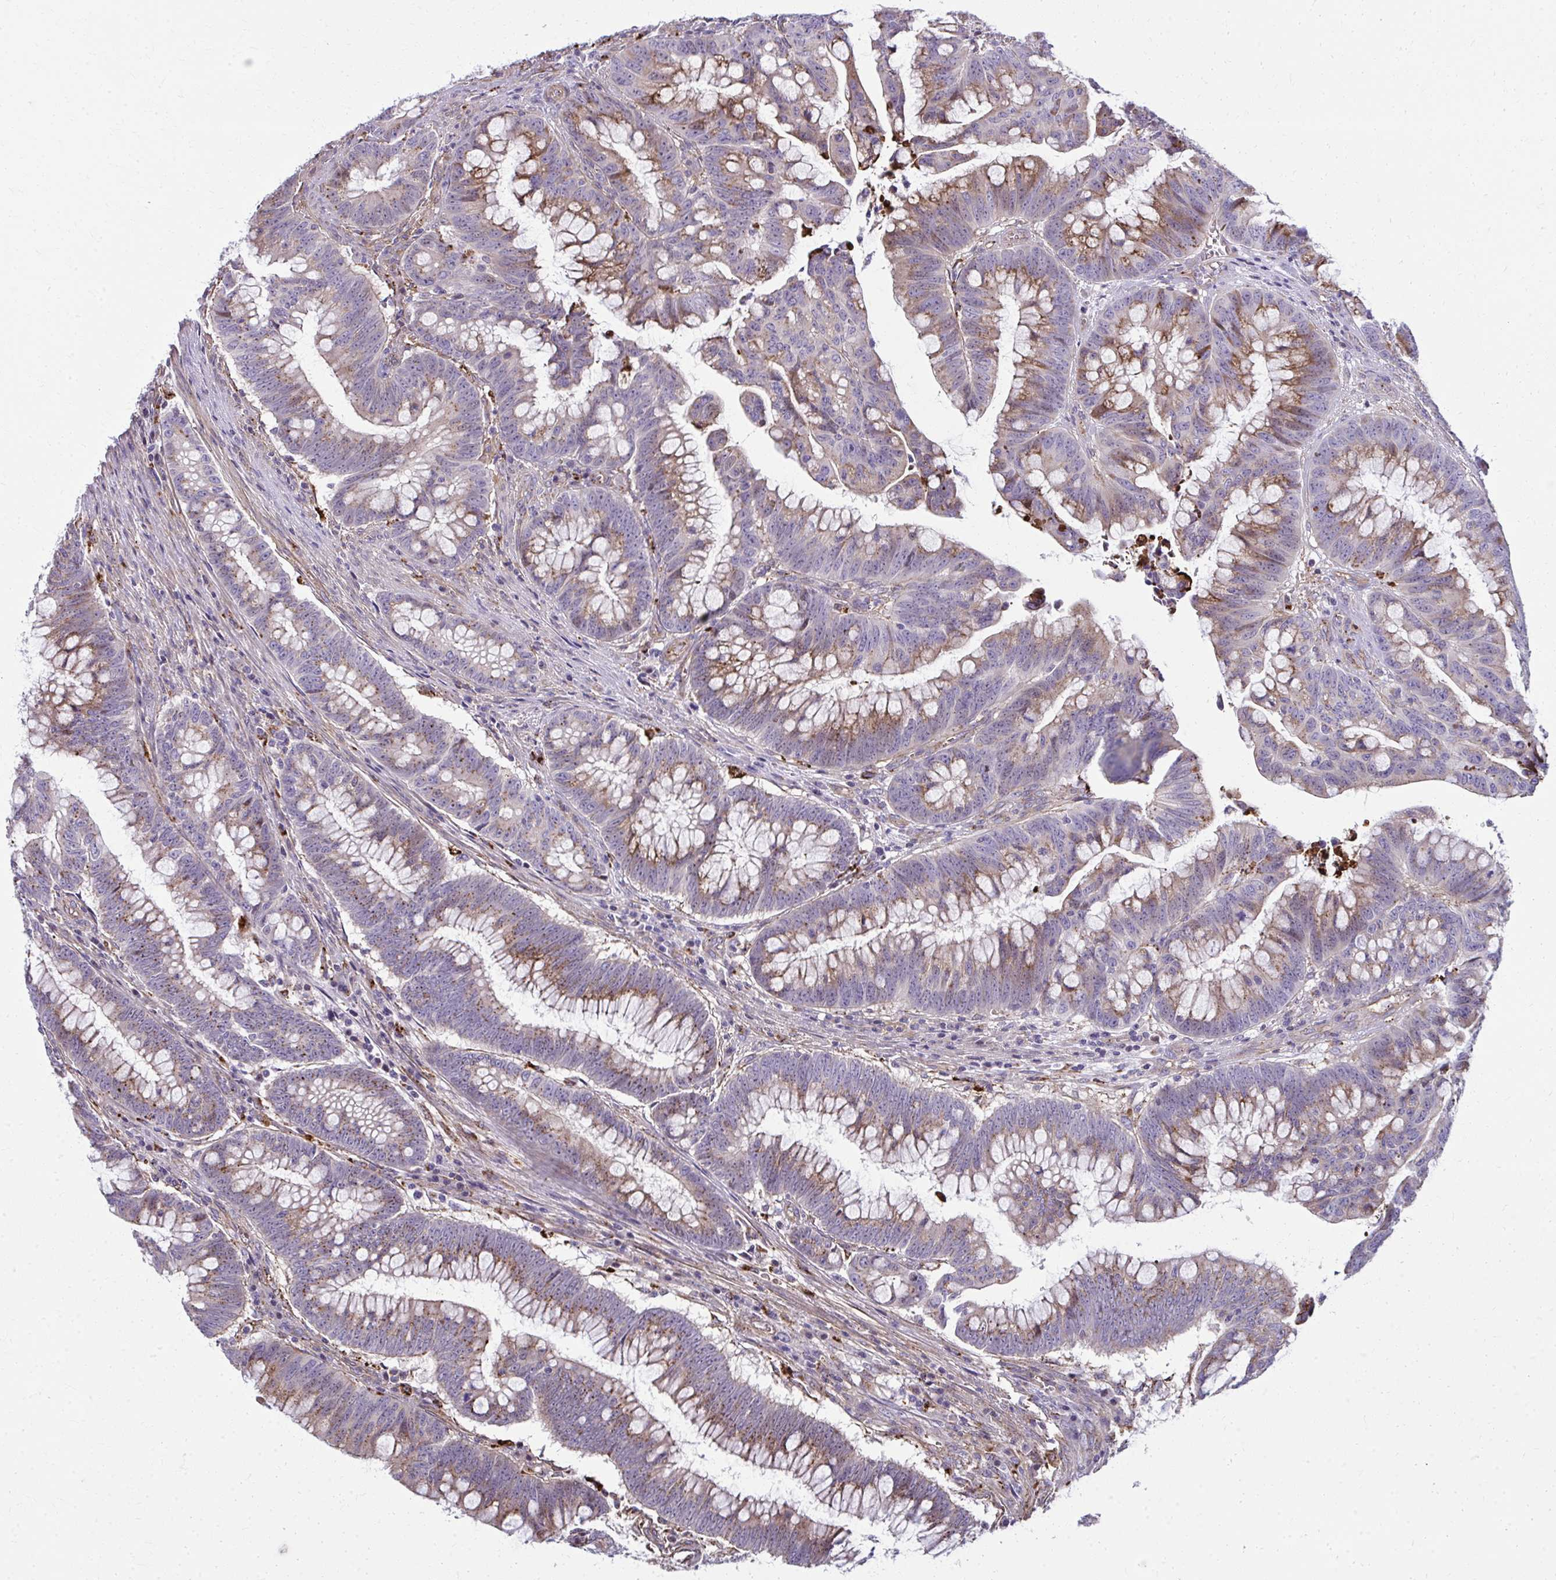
{"staining": {"intensity": "moderate", "quantity": ">75%", "location": "cytoplasmic/membranous"}, "tissue": "colorectal cancer", "cell_type": "Tumor cells", "image_type": "cancer", "snomed": [{"axis": "morphology", "description": "Adenocarcinoma, NOS"}, {"axis": "topography", "description": "Colon"}], "caption": "Protein staining of colorectal cancer (adenocarcinoma) tissue reveals moderate cytoplasmic/membranous positivity in approximately >75% of tumor cells. (IHC, brightfield microscopy, high magnification).", "gene": "LRRC4B", "patient": {"sex": "male", "age": 62}}